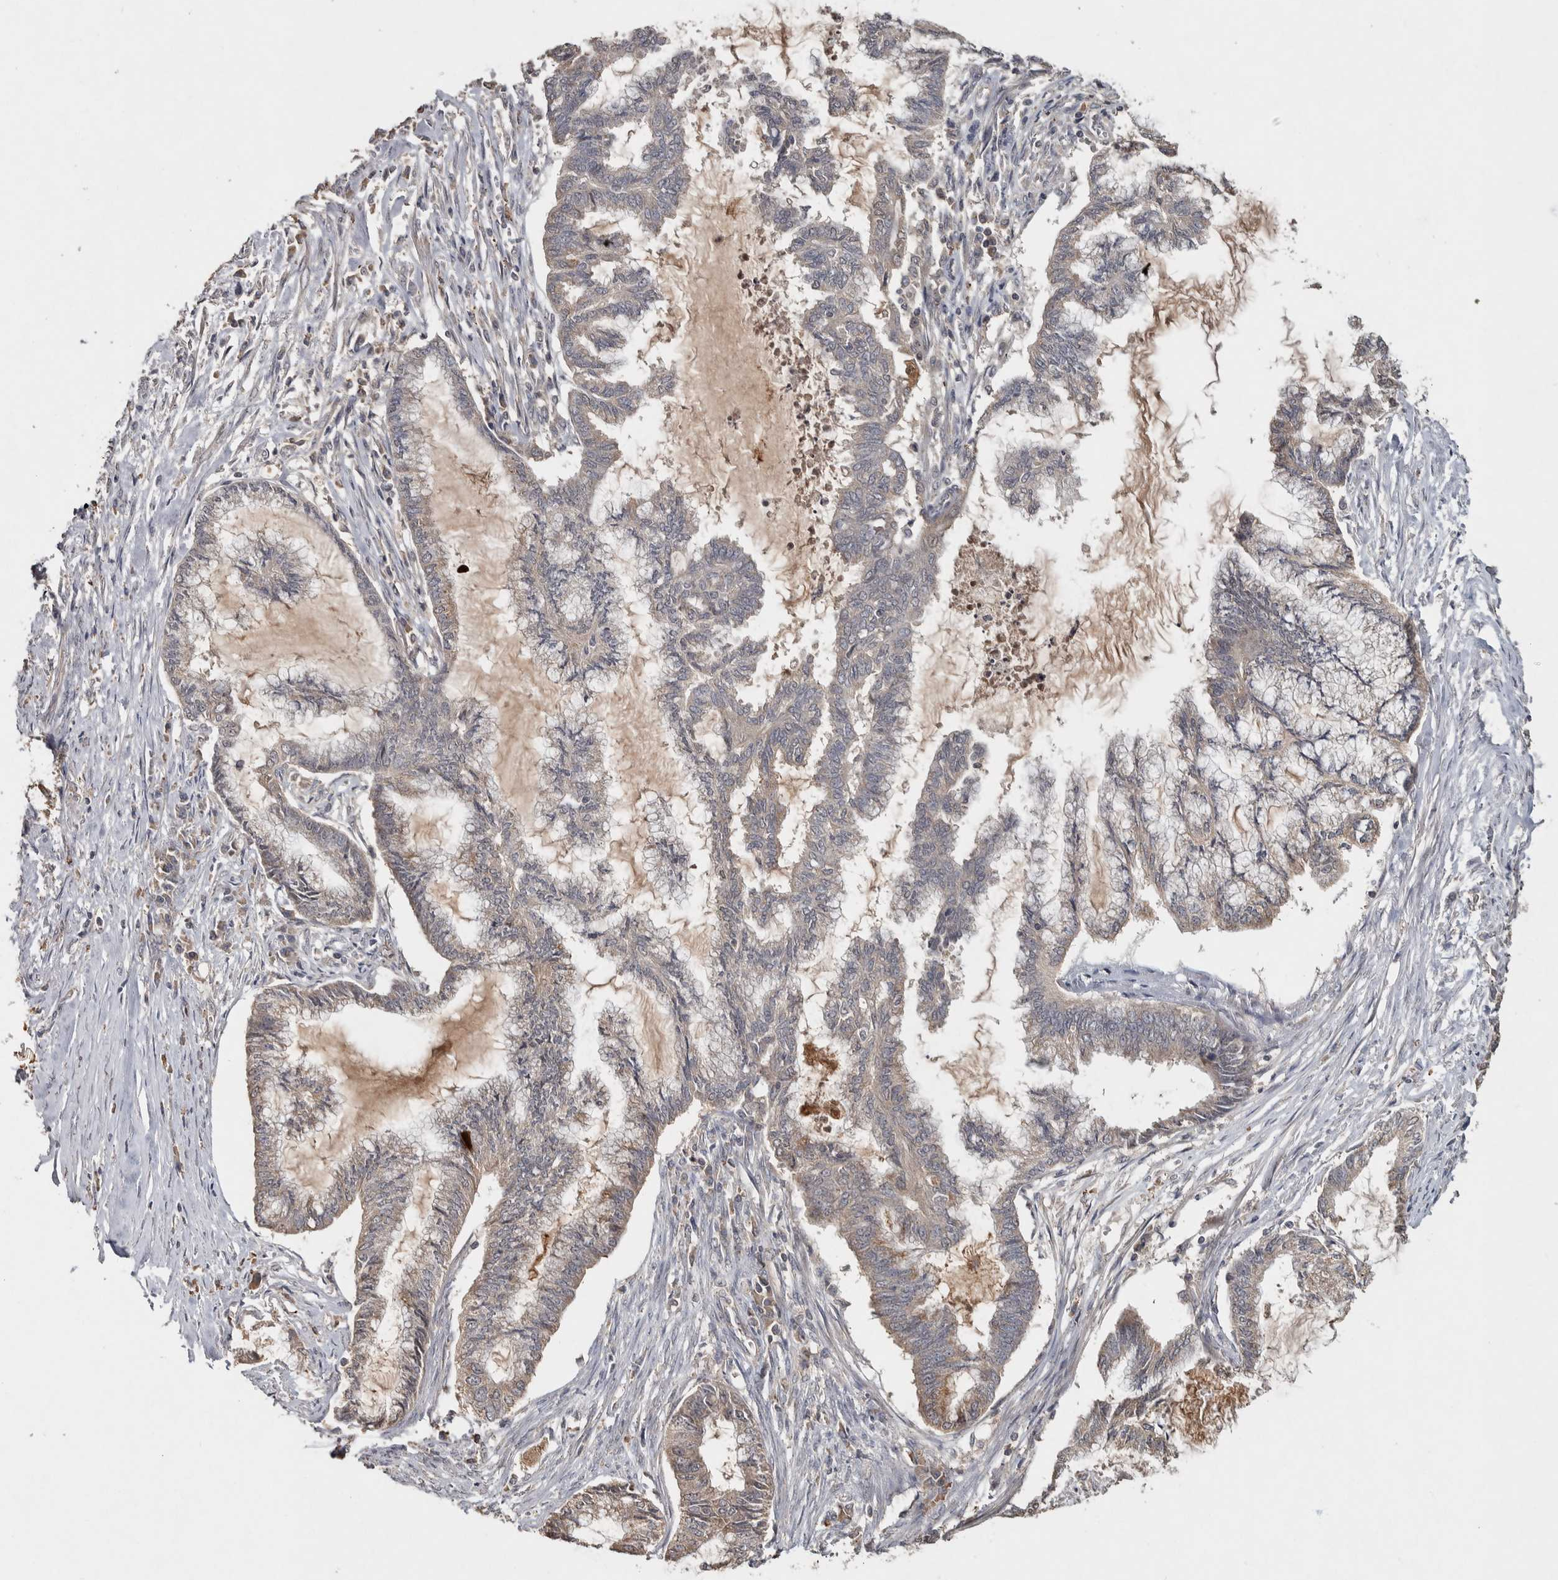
{"staining": {"intensity": "negative", "quantity": "none", "location": "none"}, "tissue": "endometrial cancer", "cell_type": "Tumor cells", "image_type": "cancer", "snomed": [{"axis": "morphology", "description": "Adenocarcinoma, NOS"}, {"axis": "topography", "description": "Endometrium"}], "caption": "Histopathology image shows no significant protein positivity in tumor cells of endometrial adenocarcinoma. (DAB IHC, high magnification).", "gene": "EIF3H", "patient": {"sex": "female", "age": 86}}